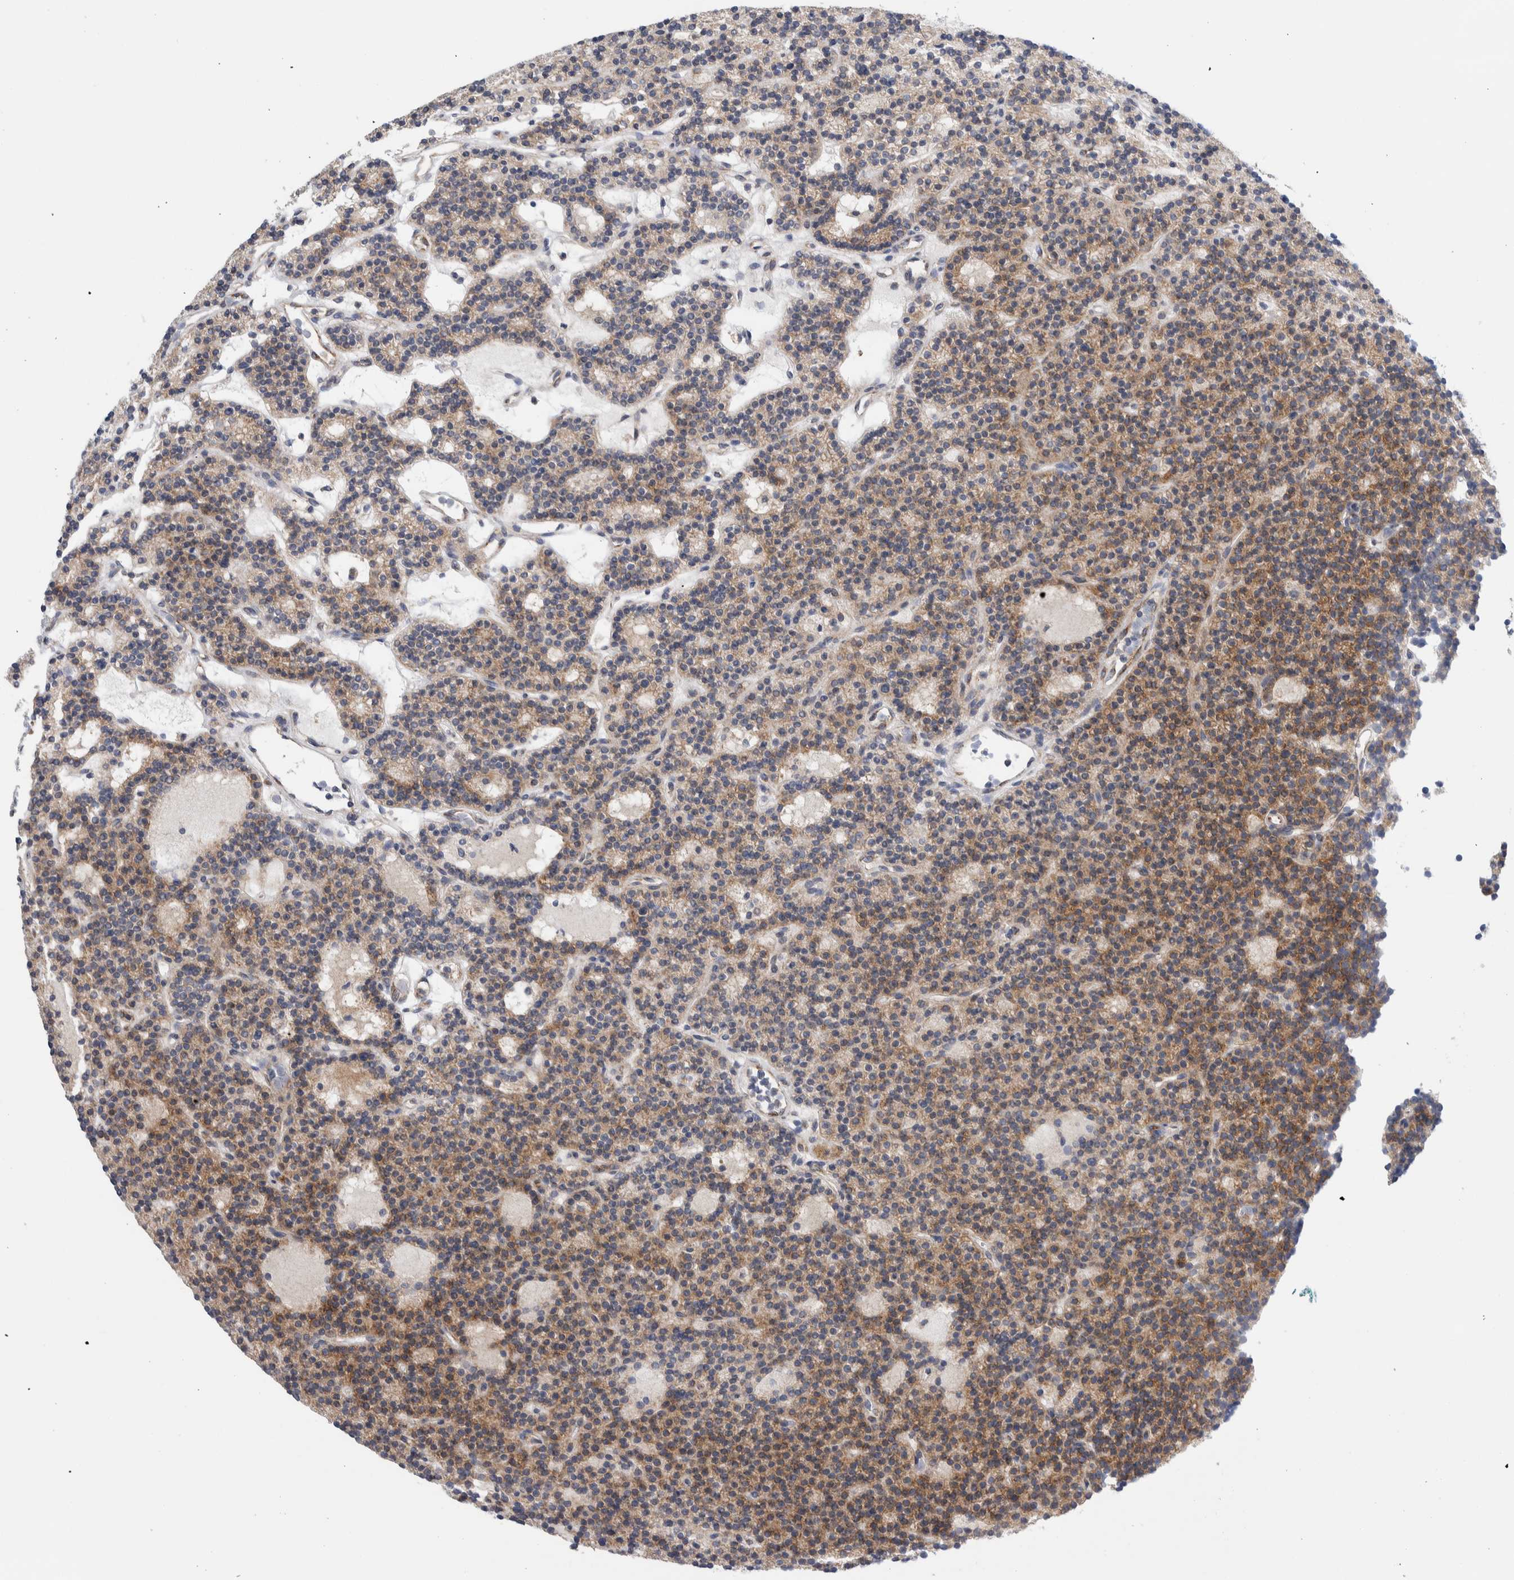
{"staining": {"intensity": "moderate", "quantity": "25%-75%", "location": "cytoplasmic/membranous"}, "tissue": "parathyroid gland", "cell_type": "Glandular cells", "image_type": "normal", "snomed": [{"axis": "morphology", "description": "Normal tissue, NOS"}, {"axis": "topography", "description": "Parathyroid gland"}], "caption": "Brown immunohistochemical staining in normal human parathyroid gland exhibits moderate cytoplasmic/membranous expression in about 25%-75% of glandular cells. Immunohistochemistry (ihc) stains the protein in brown and the nuclei are stained blue.", "gene": "RACK1", "patient": {"sex": "male", "age": 75}}